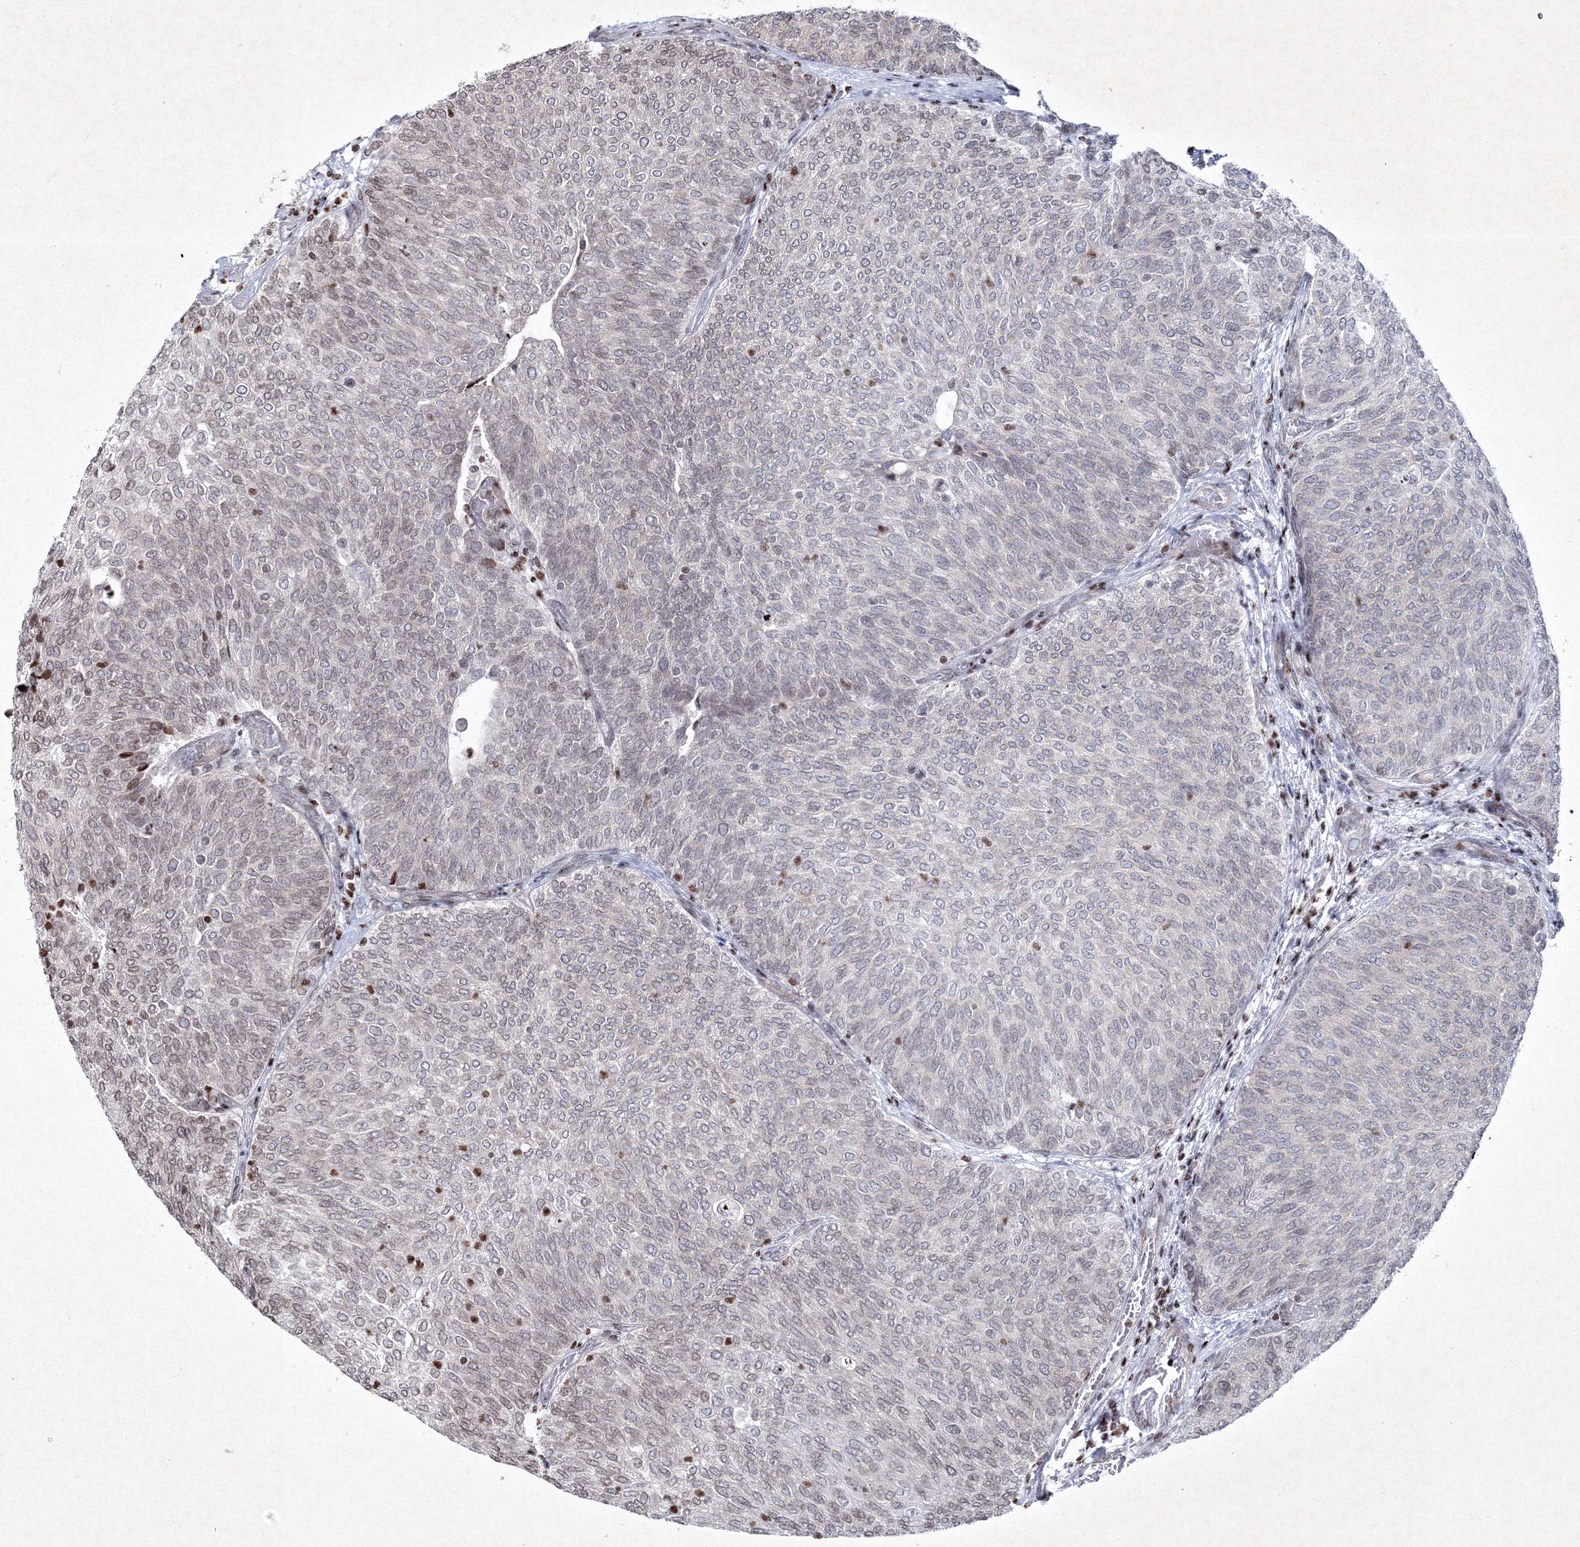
{"staining": {"intensity": "negative", "quantity": "none", "location": "none"}, "tissue": "urothelial cancer", "cell_type": "Tumor cells", "image_type": "cancer", "snomed": [{"axis": "morphology", "description": "Urothelial carcinoma, Low grade"}, {"axis": "topography", "description": "Urinary bladder"}], "caption": "The IHC photomicrograph has no significant staining in tumor cells of urothelial cancer tissue.", "gene": "SMIM29", "patient": {"sex": "female", "age": 79}}